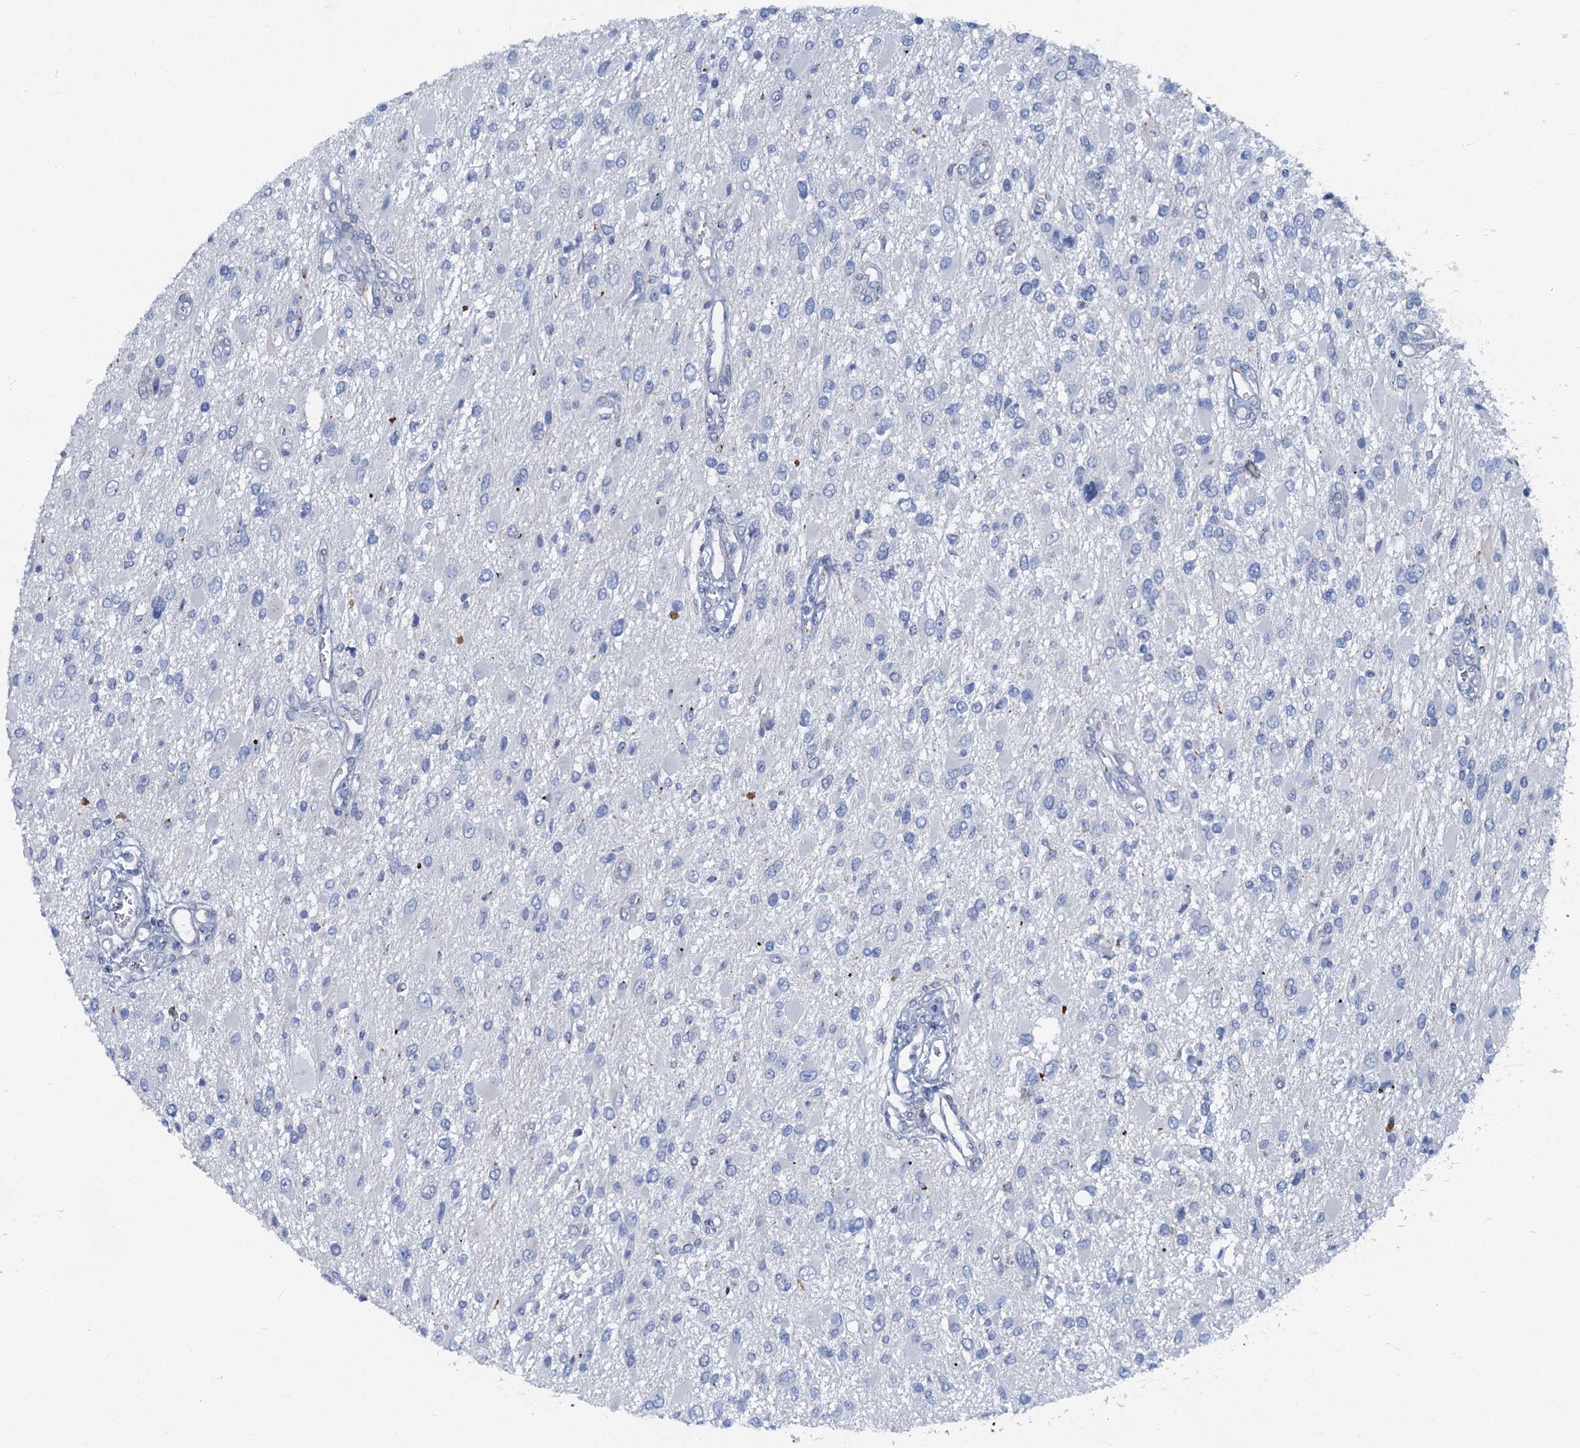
{"staining": {"intensity": "negative", "quantity": "none", "location": "none"}, "tissue": "glioma", "cell_type": "Tumor cells", "image_type": "cancer", "snomed": [{"axis": "morphology", "description": "Glioma, malignant, High grade"}, {"axis": "topography", "description": "Brain"}], "caption": "Tumor cells are negative for protein expression in human high-grade glioma (malignant).", "gene": "LYPD3", "patient": {"sex": "male", "age": 53}}